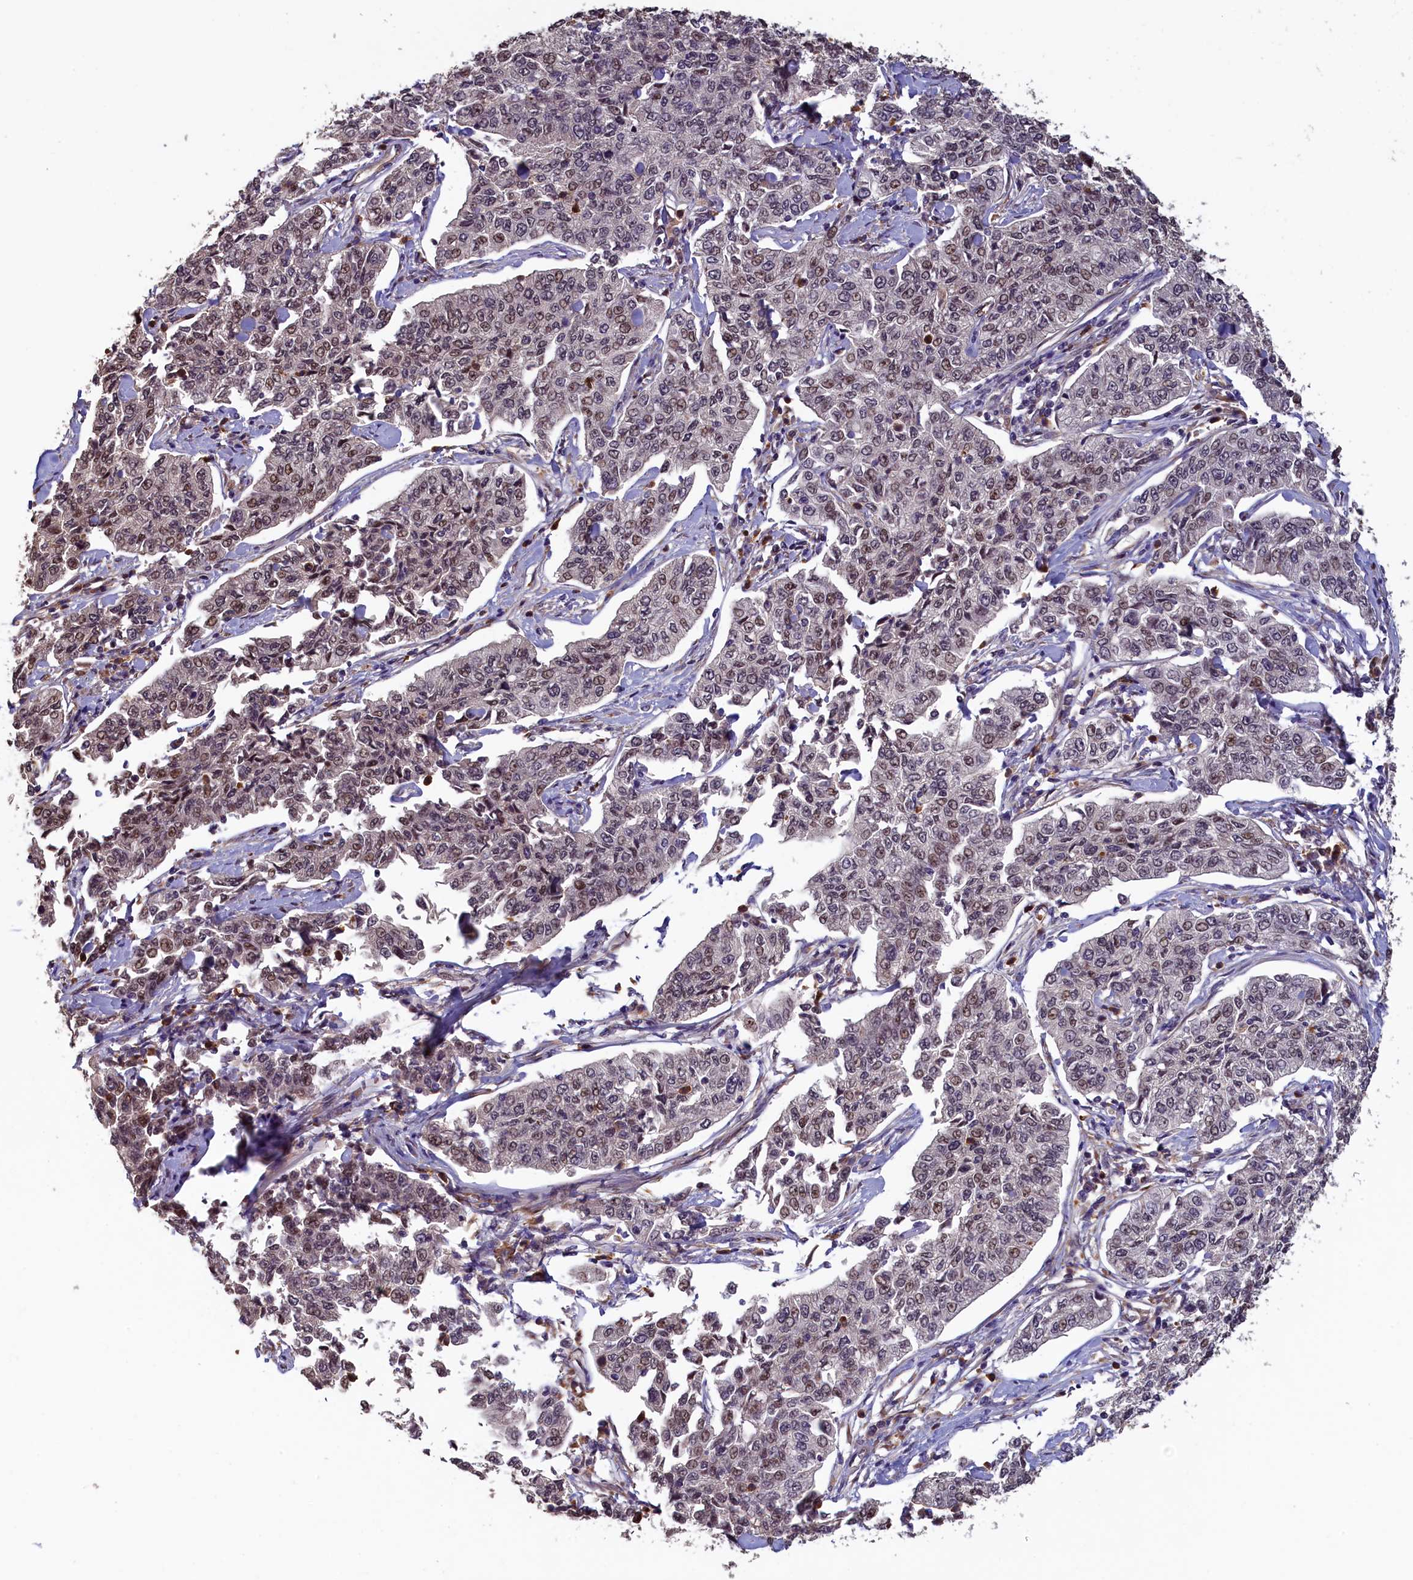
{"staining": {"intensity": "weak", "quantity": ">75%", "location": "nuclear"}, "tissue": "cervical cancer", "cell_type": "Tumor cells", "image_type": "cancer", "snomed": [{"axis": "morphology", "description": "Squamous cell carcinoma, NOS"}, {"axis": "topography", "description": "Cervix"}], "caption": "Human cervical squamous cell carcinoma stained with a protein marker demonstrates weak staining in tumor cells.", "gene": "ACSBG1", "patient": {"sex": "female", "age": 35}}